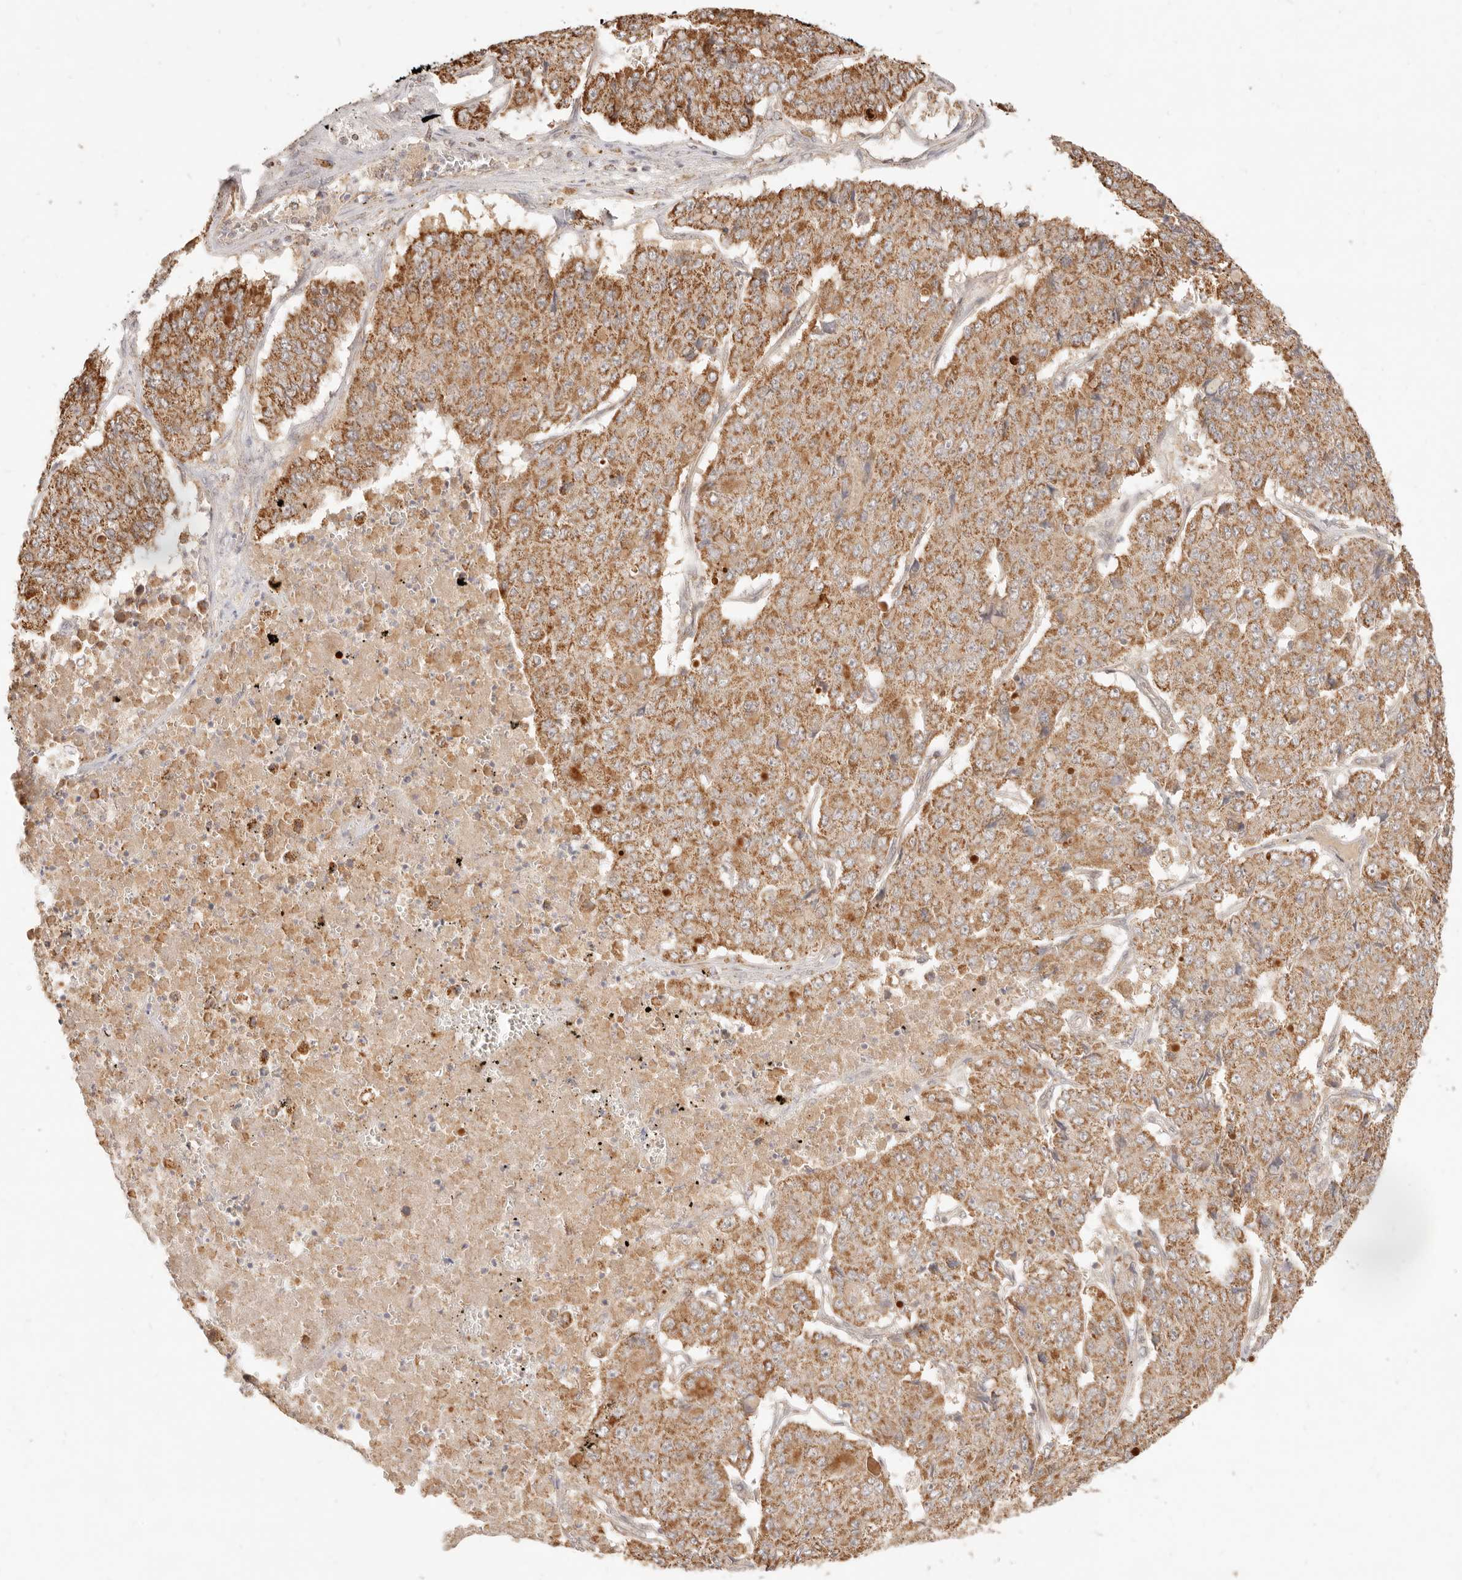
{"staining": {"intensity": "moderate", "quantity": ">75%", "location": "cytoplasmic/membranous"}, "tissue": "pancreatic cancer", "cell_type": "Tumor cells", "image_type": "cancer", "snomed": [{"axis": "morphology", "description": "Adenocarcinoma, NOS"}, {"axis": "topography", "description": "Pancreas"}], "caption": "Pancreatic adenocarcinoma was stained to show a protein in brown. There is medium levels of moderate cytoplasmic/membranous positivity in approximately >75% of tumor cells.", "gene": "CPLANE2", "patient": {"sex": "male", "age": 50}}